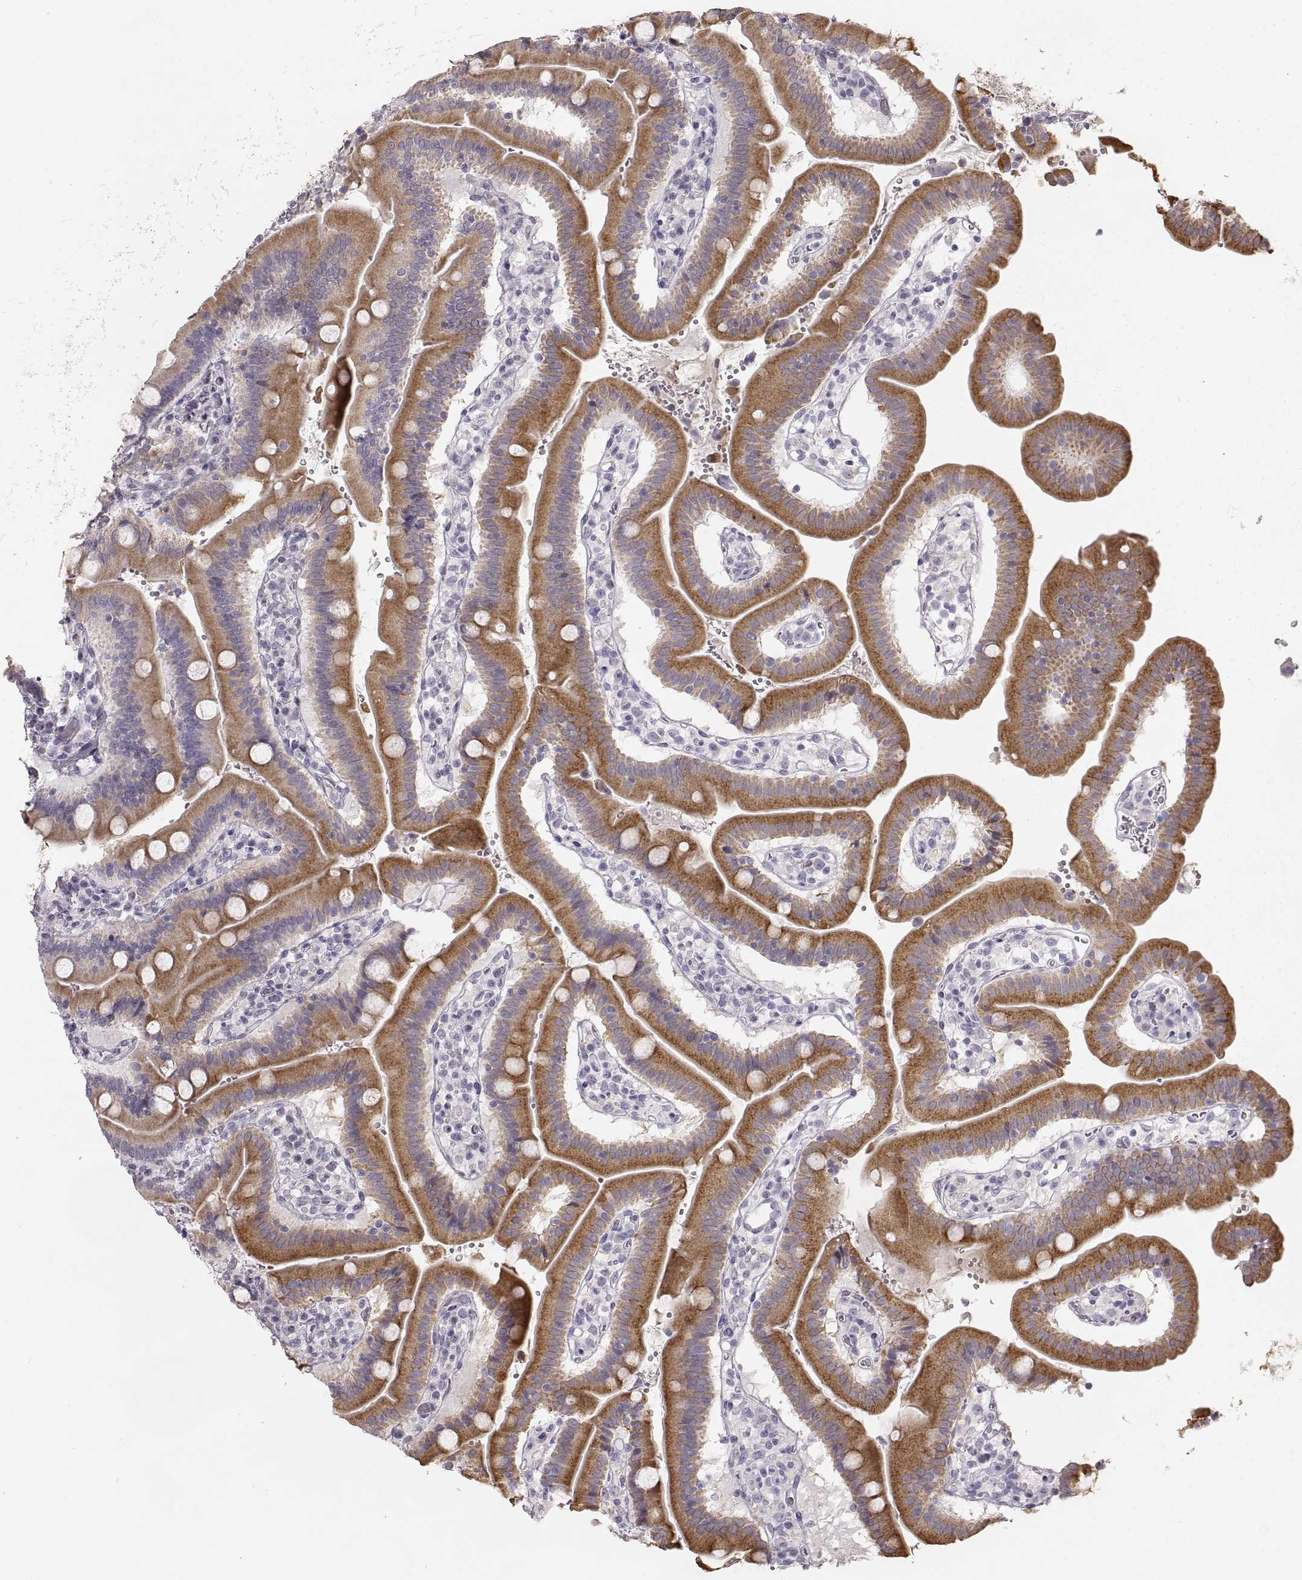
{"staining": {"intensity": "moderate", "quantity": "25%-75%", "location": "cytoplasmic/membranous"}, "tissue": "duodenum", "cell_type": "Glandular cells", "image_type": "normal", "snomed": [{"axis": "morphology", "description": "Normal tissue, NOS"}, {"axis": "topography", "description": "Duodenum"}], "caption": "Human duodenum stained with a brown dye reveals moderate cytoplasmic/membranous positive staining in approximately 25%-75% of glandular cells.", "gene": "ZP3", "patient": {"sex": "female", "age": 62}}